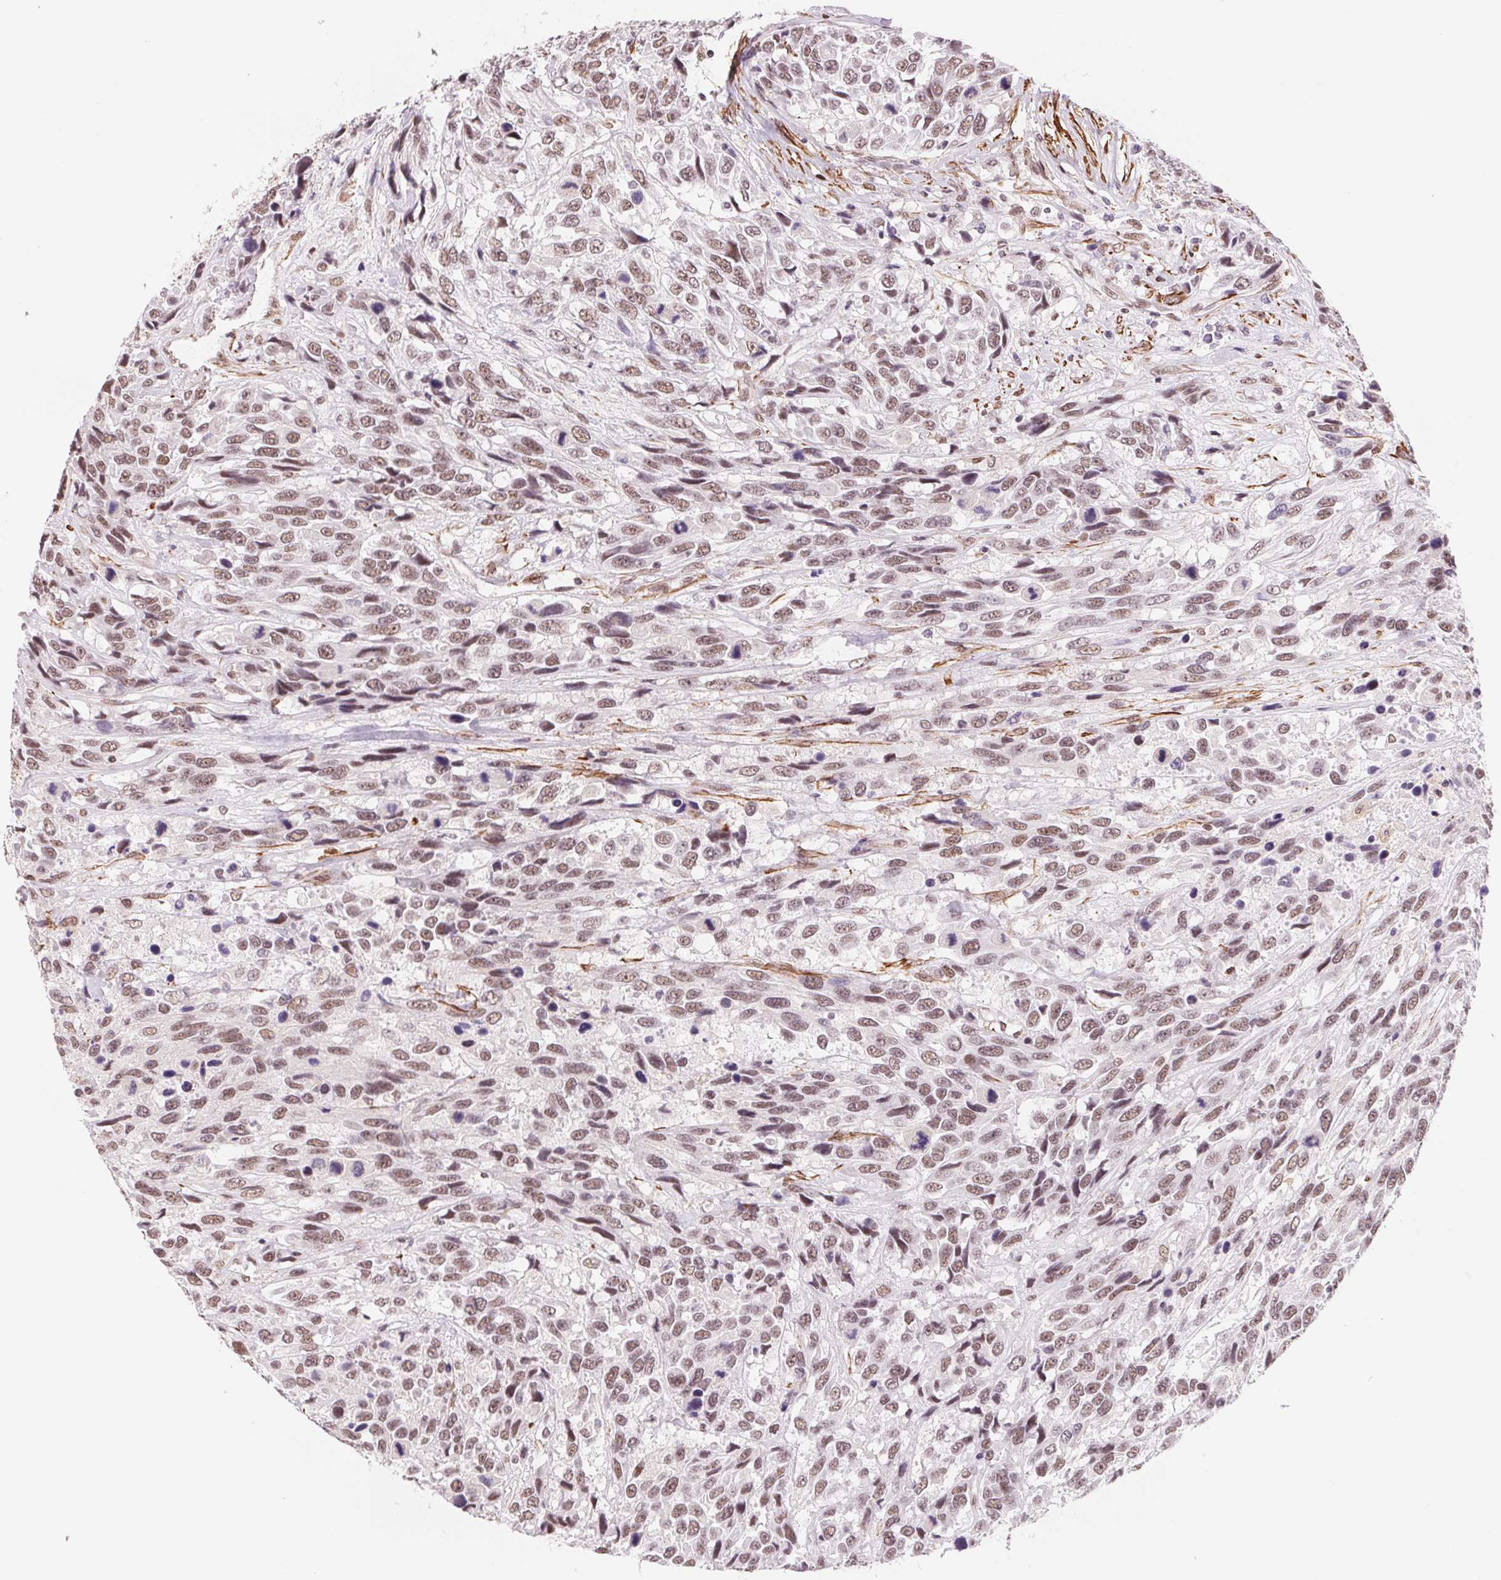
{"staining": {"intensity": "moderate", "quantity": ">75%", "location": "nuclear"}, "tissue": "urothelial cancer", "cell_type": "Tumor cells", "image_type": "cancer", "snomed": [{"axis": "morphology", "description": "Urothelial carcinoma, High grade"}, {"axis": "topography", "description": "Urinary bladder"}], "caption": "Moderate nuclear protein expression is seen in about >75% of tumor cells in high-grade urothelial carcinoma.", "gene": "BCAT1", "patient": {"sex": "female", "age": 70}}